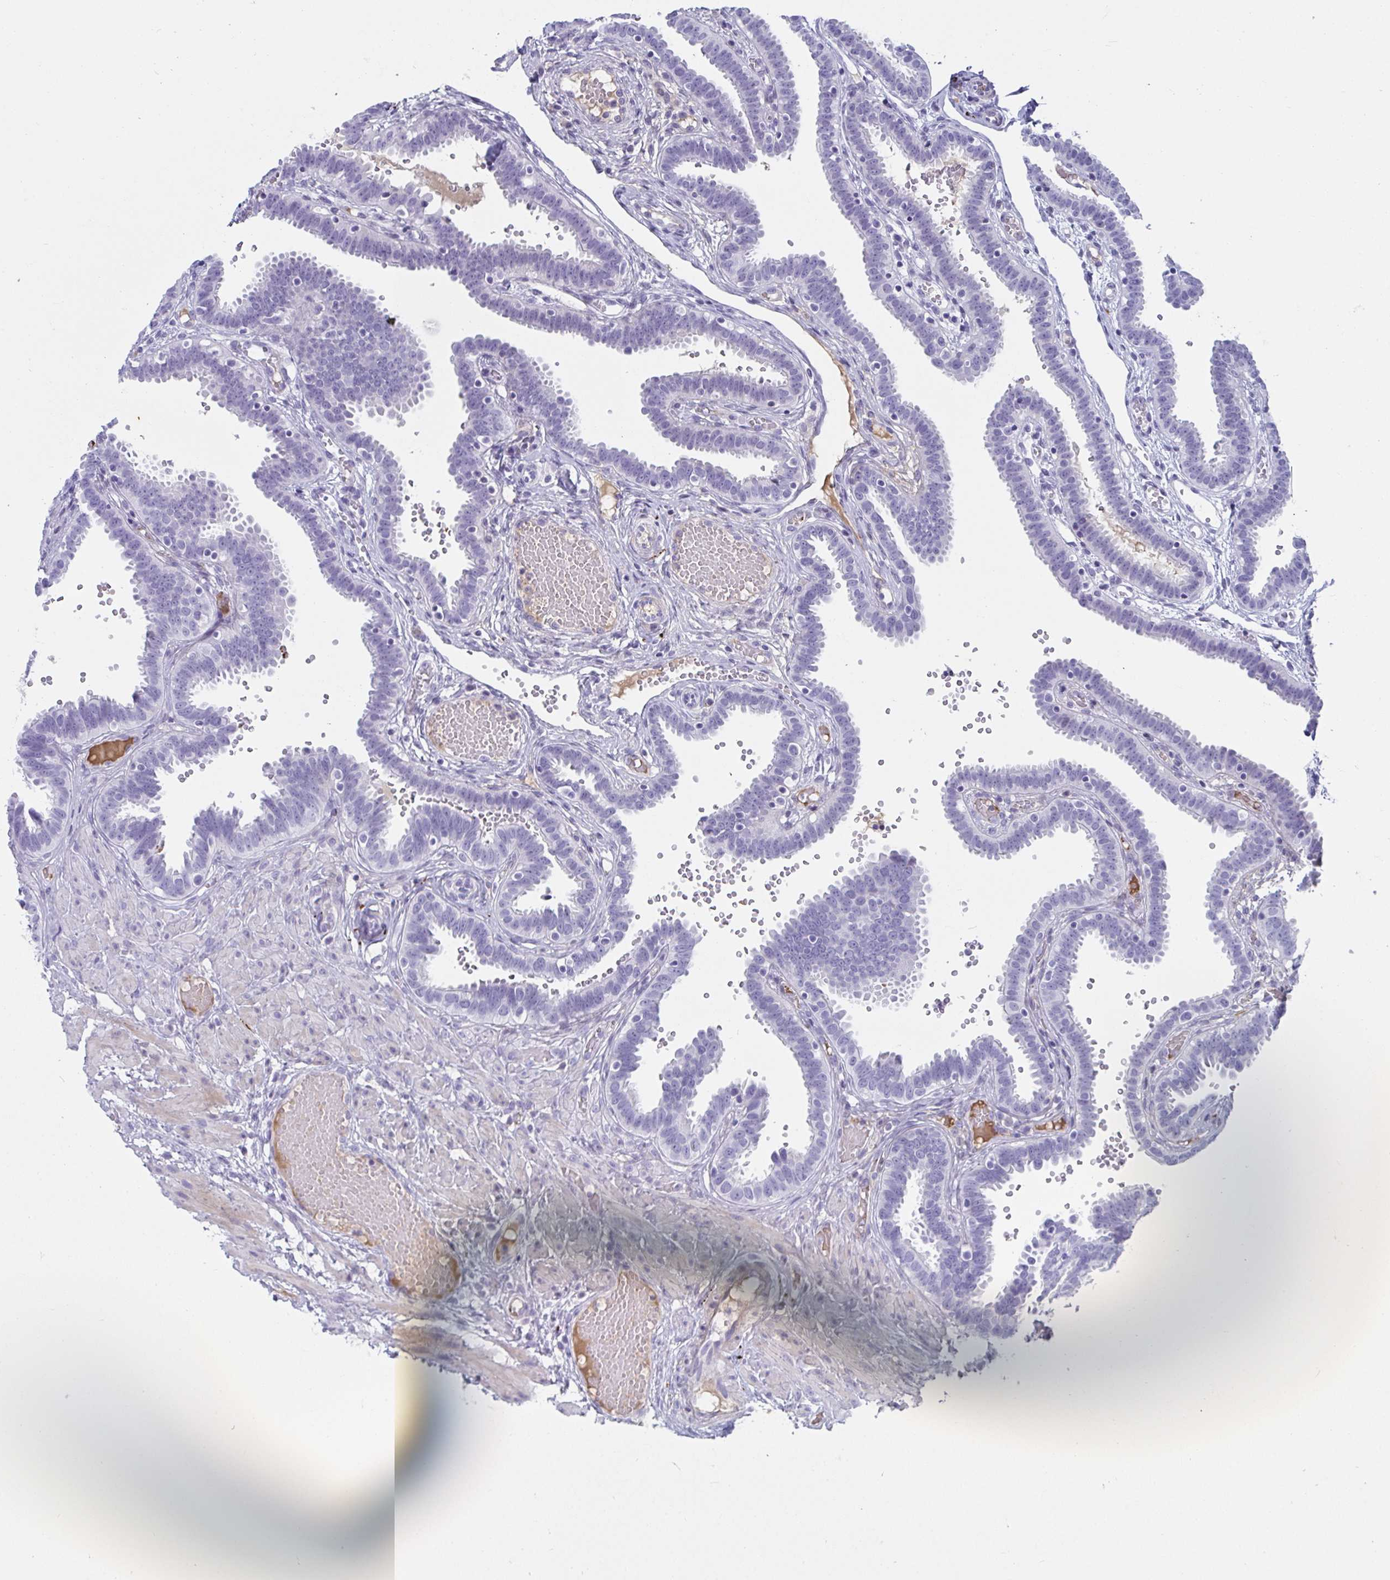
{"staining": {"intensity": "negative", "quantity": "none", "location": "none"}, "tissue": "fallopian tube", "cell_type": "Glandular cells", "image_type": "normal", "snomed": [{"axis": "morphology", "description": "Normal tissue, NOS"}, {"axis": "topography", "description": "Fallopian tube"}], "caption": "Immunohistochemistry of unremarkable human fallopian tube shows no positivity in glandular cells. (DAB (3,3'-diaminobenzidine) immunohistochemistry, high magnification).", "gene": "NPY", "patient": {"sex": "female", "age": 37}}